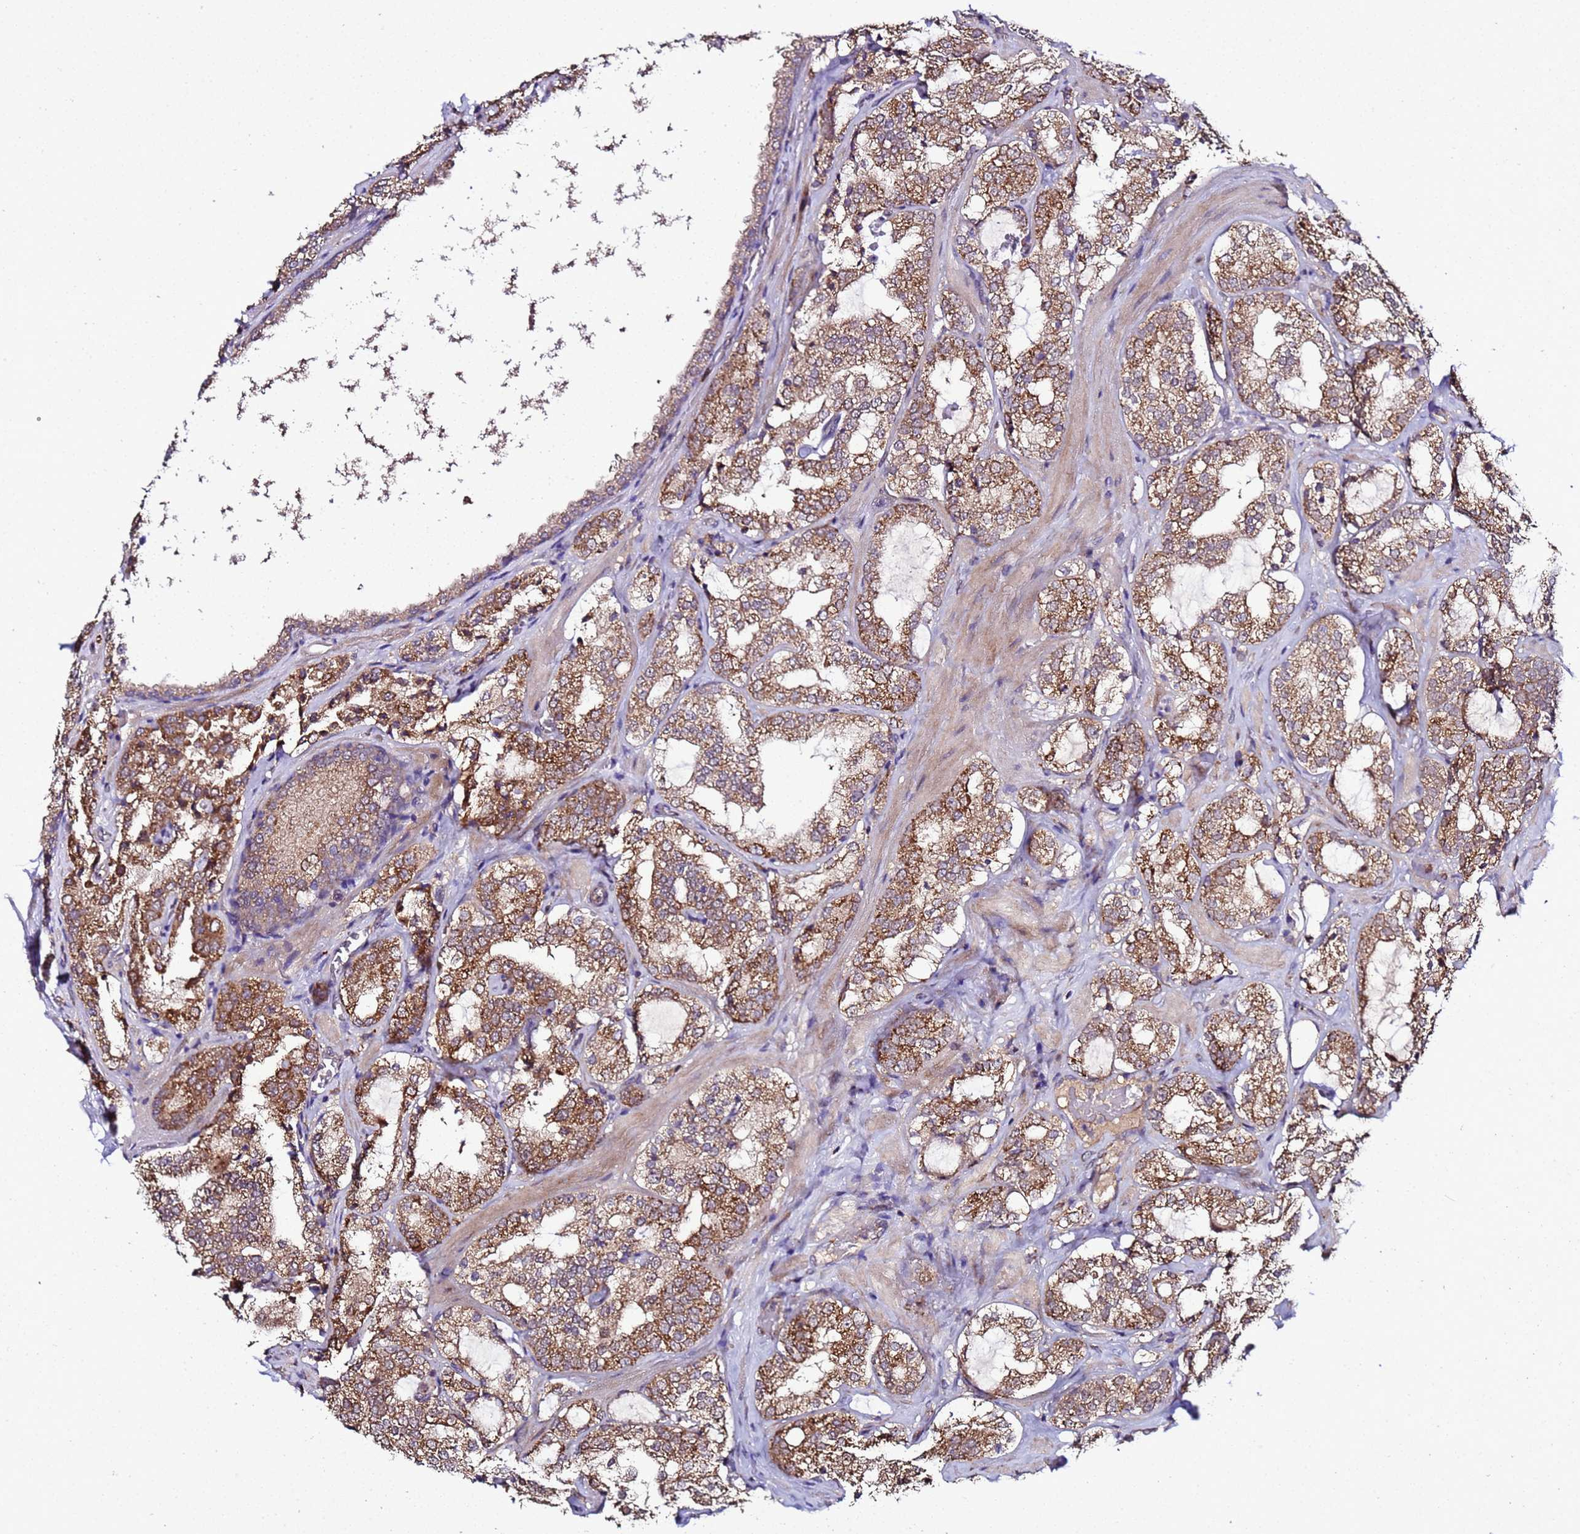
{"staining": {"intensity": "moderate", "quantity": ">75%", "location": "cytoplasmic/membranous"}, "tissue": "prostate cancer", "cell_type": "Tumor cells", "image_type": "cancer", "snomed": [{"axis": "morphology", "description": "Adenocarcinoma, High grade"}, {"axis": "topography", "description": "Prostate"}], "caption": "Protein expression analysis of human adenocarcinoma (high-grade) (prostate) reveals moderate cytoplasmic/membranous expression in approximately >75% of tumor cells.", "gene": "HSPBAP1", "patient": {"sex": "male", "age": 64}}